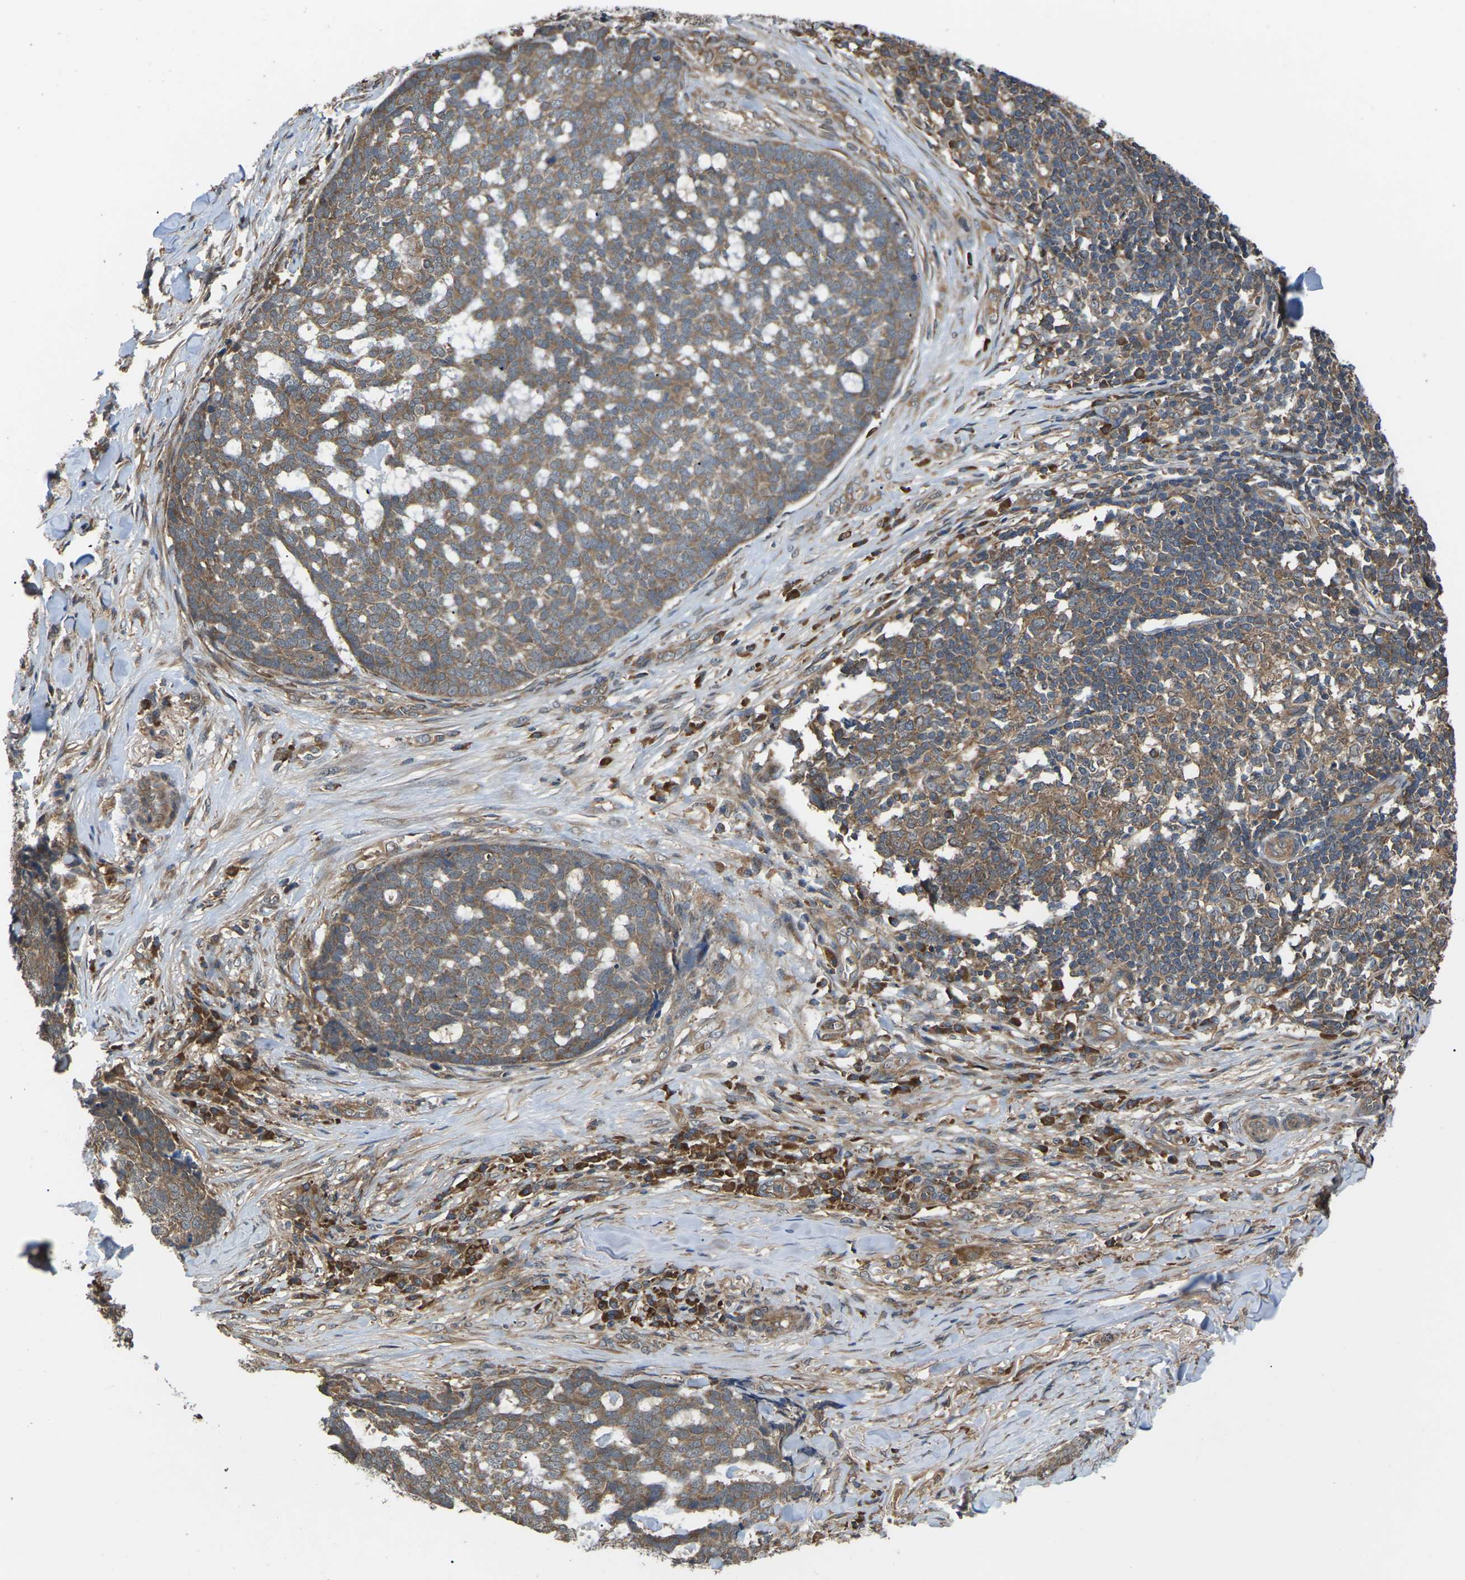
{"staining": {"intensity": "moderate", "quantity": ">75%", "location": "cytoplasmic/membranous"}, "tissue": "skin cancer", "cell_type": "Tumor cells", "image_type": "cancer", "snomed": [{"axis": "morphology", "description": "Basal cell carcinoma"}, {"axis": "topography", "description": "Skin"}], "caption": "Skin basal cell carcinoma was stained to show a protein in brown. There is medium levels of moderate cytoplasmic/membranous positivity in approximately >75% of tumor cells.", "gene": "NRAS", "patient": {"sex": "male", "age": 84}}